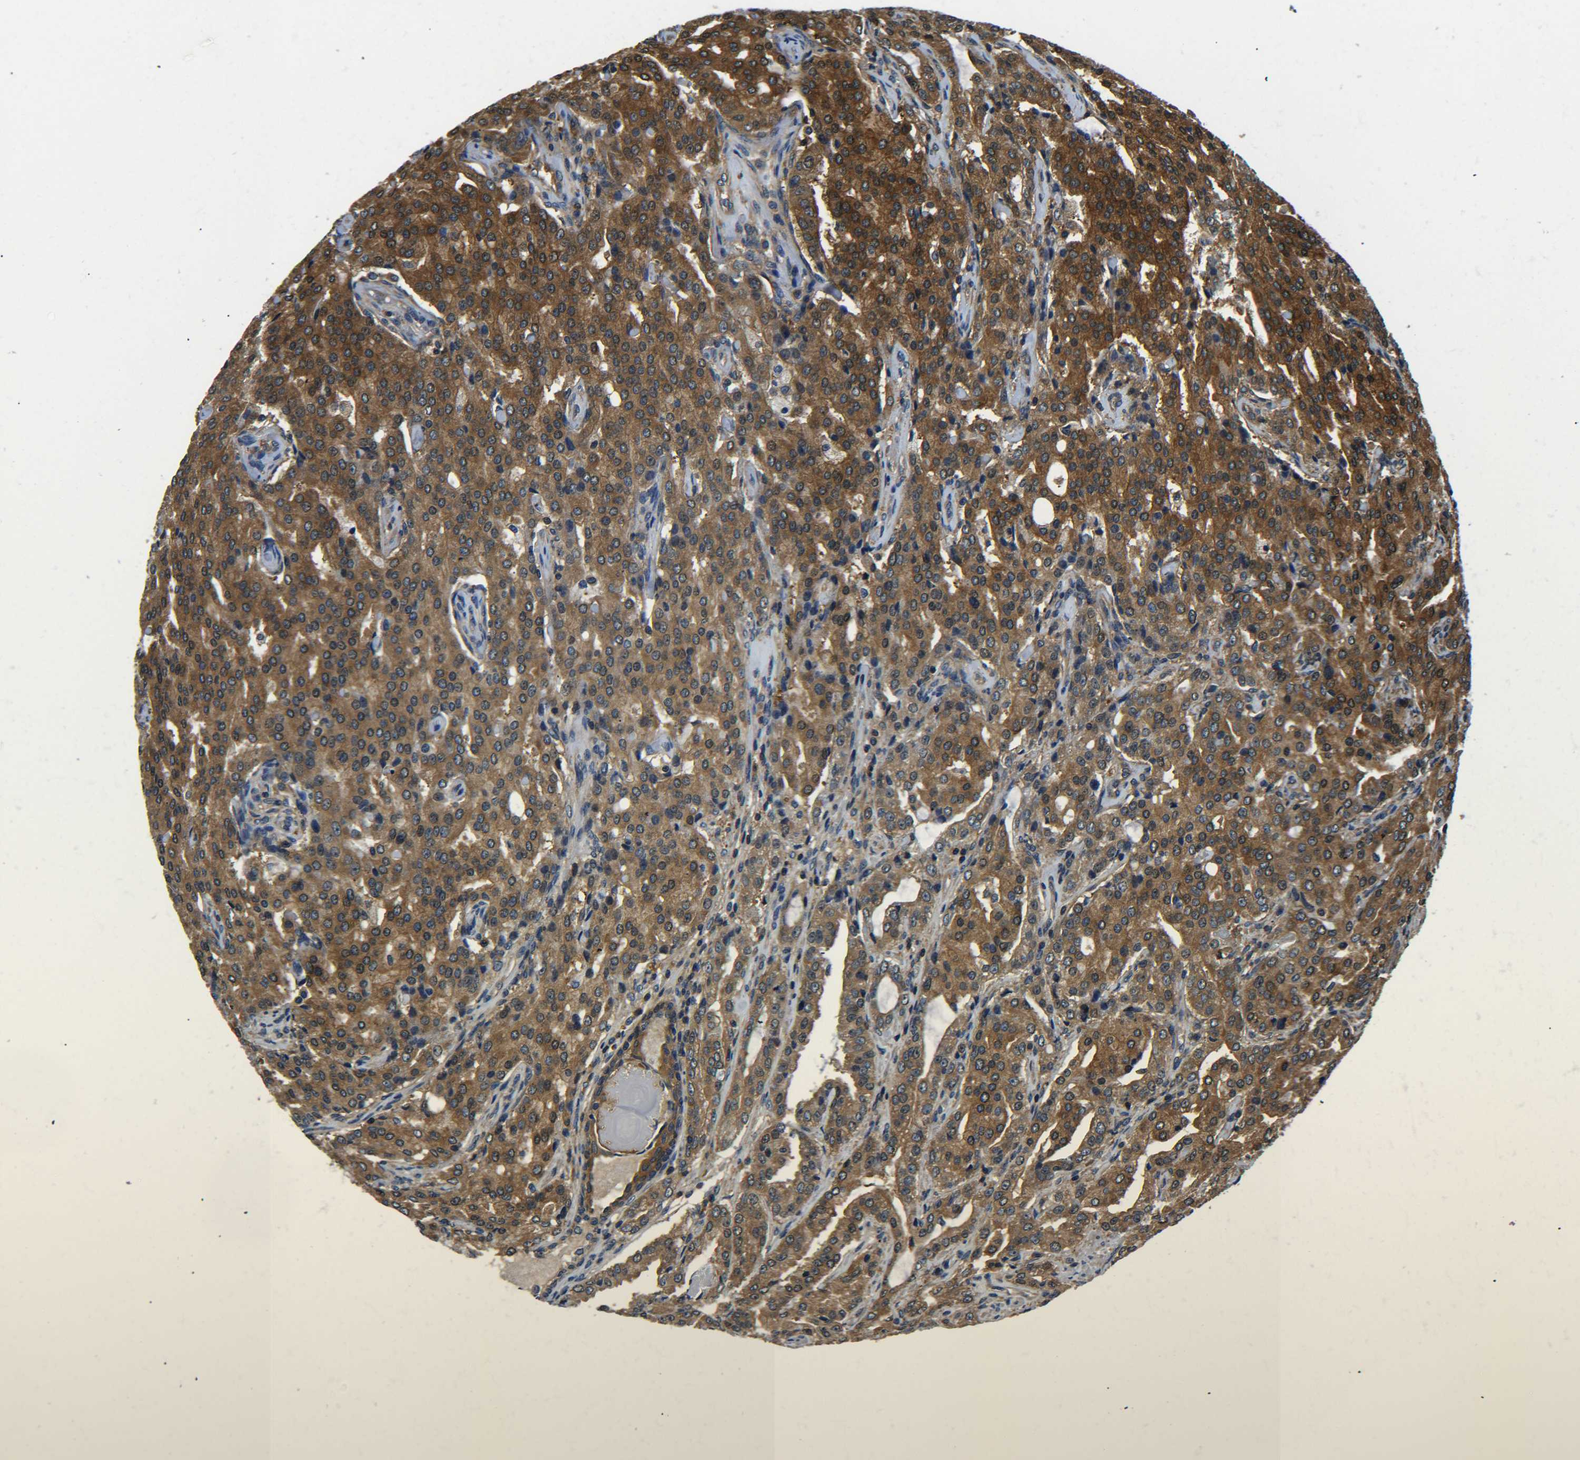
{"staining": {"intensity": "moderate", "quantity": ">75%", "location": "cytoplasmic/membranous"}, "tissue": "prostate cancer", "cell_type": "Tumor cells", "image_type": "cancer", "snomed": [{"axis": "morphology", "description": "Adenocarcinoma, High grade"}, {"axis": "topography", "description": "Prostate"}], "caption": "A brown stain labels moderate cytoplasmic/membranous expression of a protein in human prostate high-grade adenocarcinoma tumor cells.", "gene": "PREB", "patient": {"sex": "male", "age": 72}}